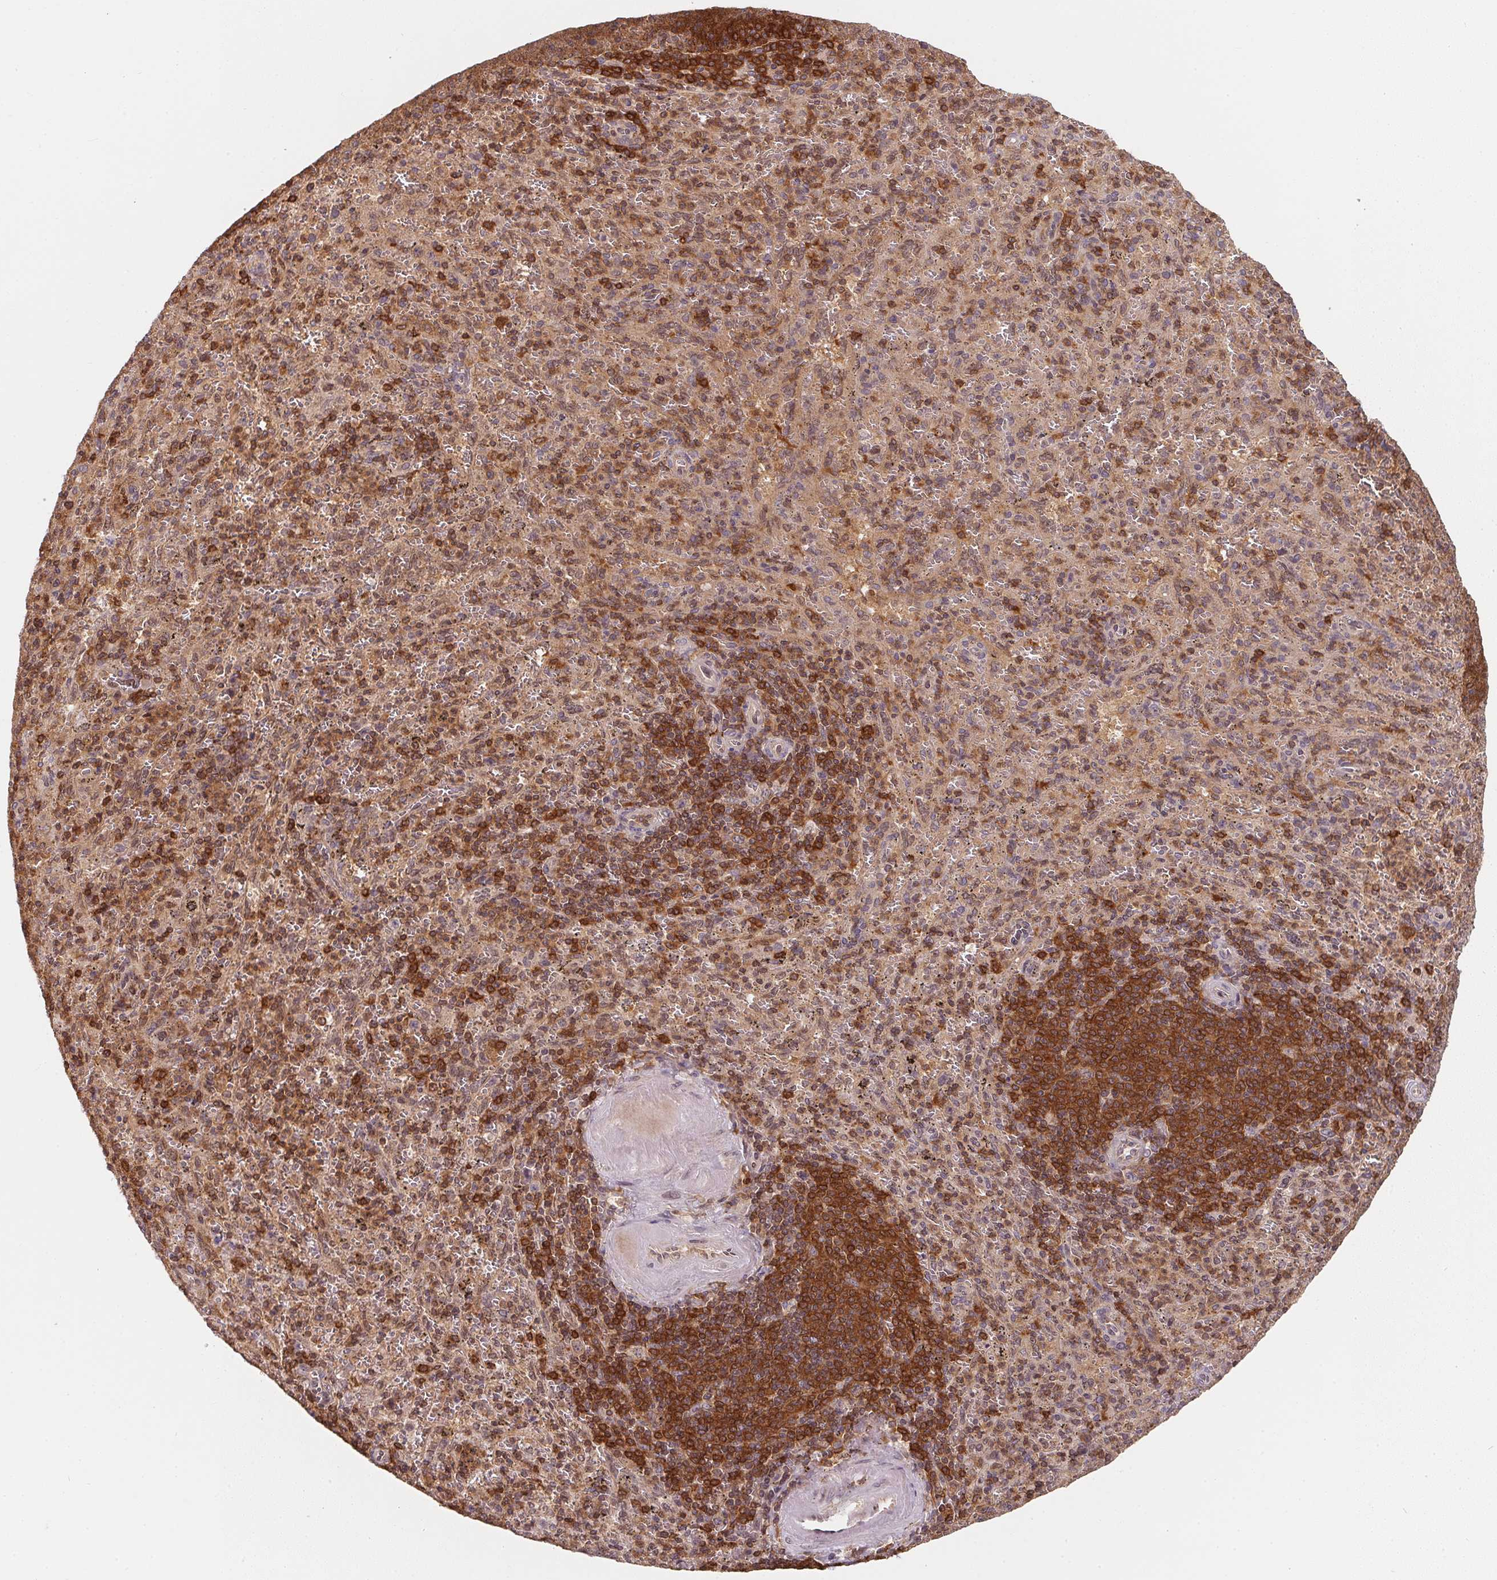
{"staining": {"intensity": "strong", "quantity": "<25%", "location": "cytoplasmic/membranous"}, "tissue": "spleen", "cell_type": "Cells in red pulp", "image_type": "normal", "snomed": [{"axis": "morphology", "description": "Normal tissue, NOS"}, {"axis": "topography", "description": "Spleen"}], "caption": "Protein expression analysis of benign human spleen reveals strong cytoplasmic/membranous staining in approximately <25% of cells in red pulp.", "gene": "ANKRD13A", "patient": {"sex": "male", "age": 57}}